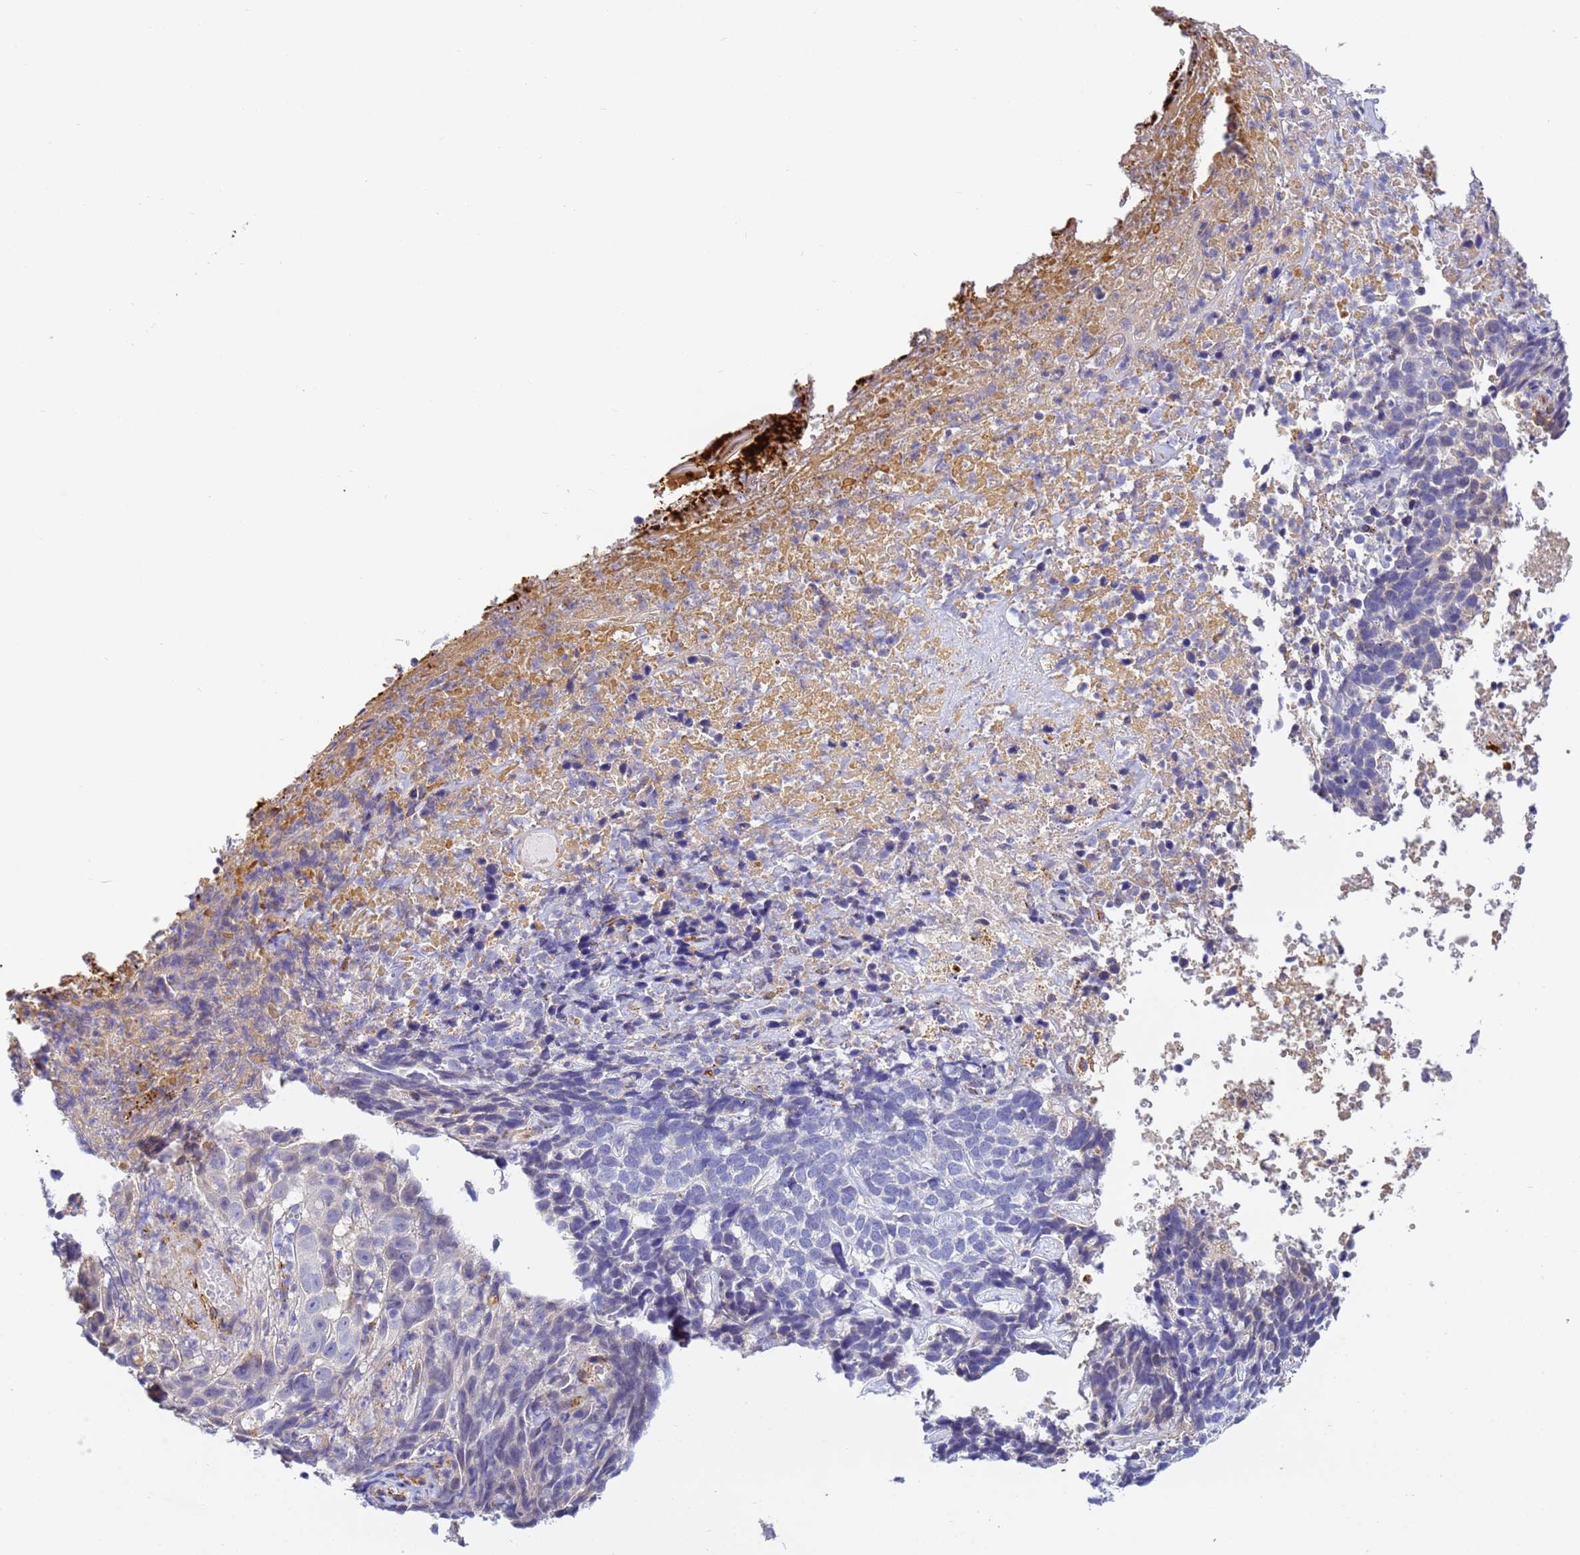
{"staining": {"intensity": "negative", "quantity": "none", "location": "none"}, "tissue": "skin cancer", "cell_type": "Tumor cells", "image_type": "cancer", "snomed": [{"axis": "morphology", "description": "Basal cell carcinoma"}, {"axis": "topography", "description": "Skin"}], "caption": "Skin cancer (basal cell carcinoma) was stained to show a protein in brown. There is no significant positivity in tumor cells.", "gene": "CFH", "patient": {"sex": "female", "age": 84}}